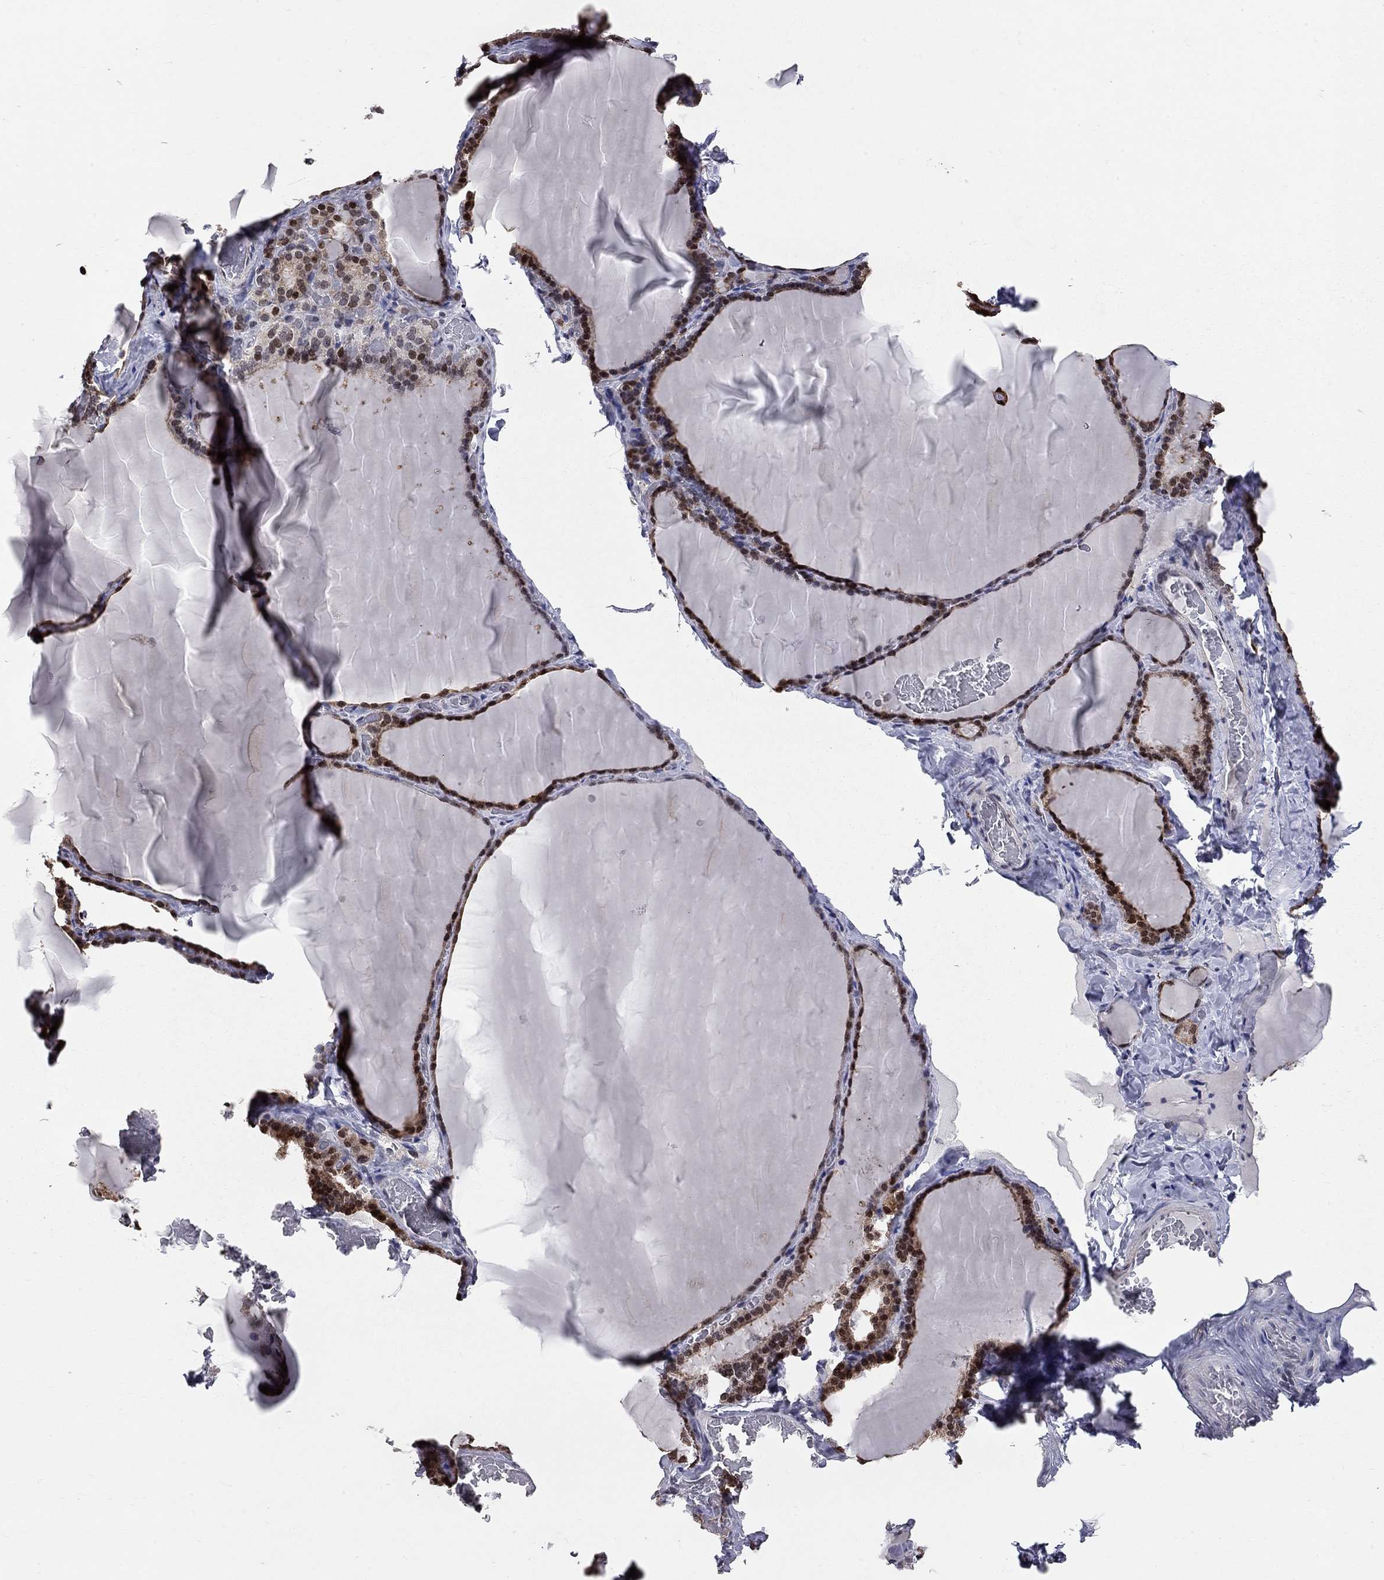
{"staining": {"intensity": "strong", "quantity": "25%-75%", "location": "nuclear"}, "tissue": "thyroid gland", "cell_type": "Glandular cells", "image_type": "normal", "snomed": [{"axis": "morphology", "description": "Normal tissue, NOS"}, {"axis": "morphology", "description": "Hyperplasia, NOS"}, {"axis": "topography", "description": "Thyroid gland"}], "caption": "Benign thyroid gland displays strong nuclear staining in about 25%-75% of glandular cells Nuclei are stained in blue..", "gene": "HDAC3", "patient": {"sex": "female", "age": 27}}